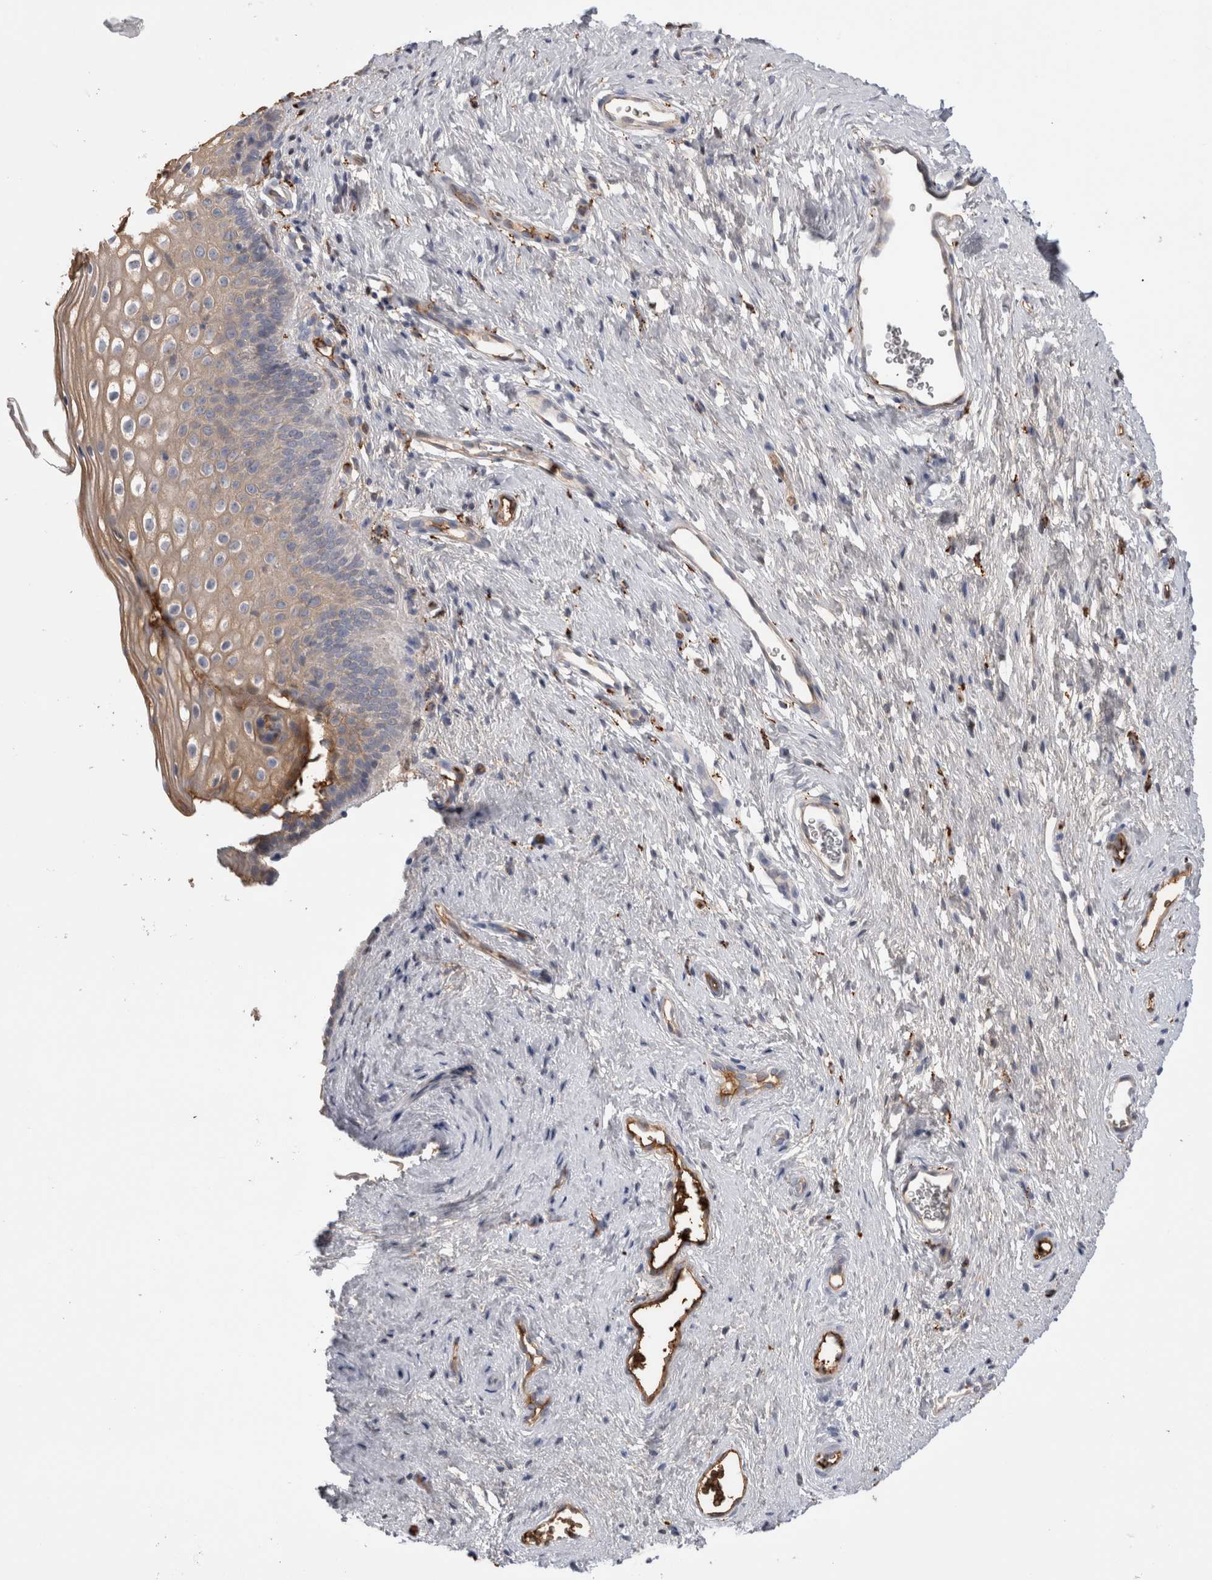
{"staining": {"intensity": "weak", "quantity": "25%-75%", "location": "cytoplasmic/membranous"}, "tissue": "cervix", "cell_type": "Glandular cells", "image_type": "normal", "snomed": [{"axis": "morphology", "description": "Normal tissue, NOS"}, {"axis": "topography", "description": "Cervix"}], "caption": "A micrograph showing weak cytoplasmic/membranous expression in approximately 25%-75% of glandular cells in unremarkable cervix, as visualized by brown immunohistochemical staining.", "gene": "TBCE", "patient": {"sex": "female", "age": 27}}